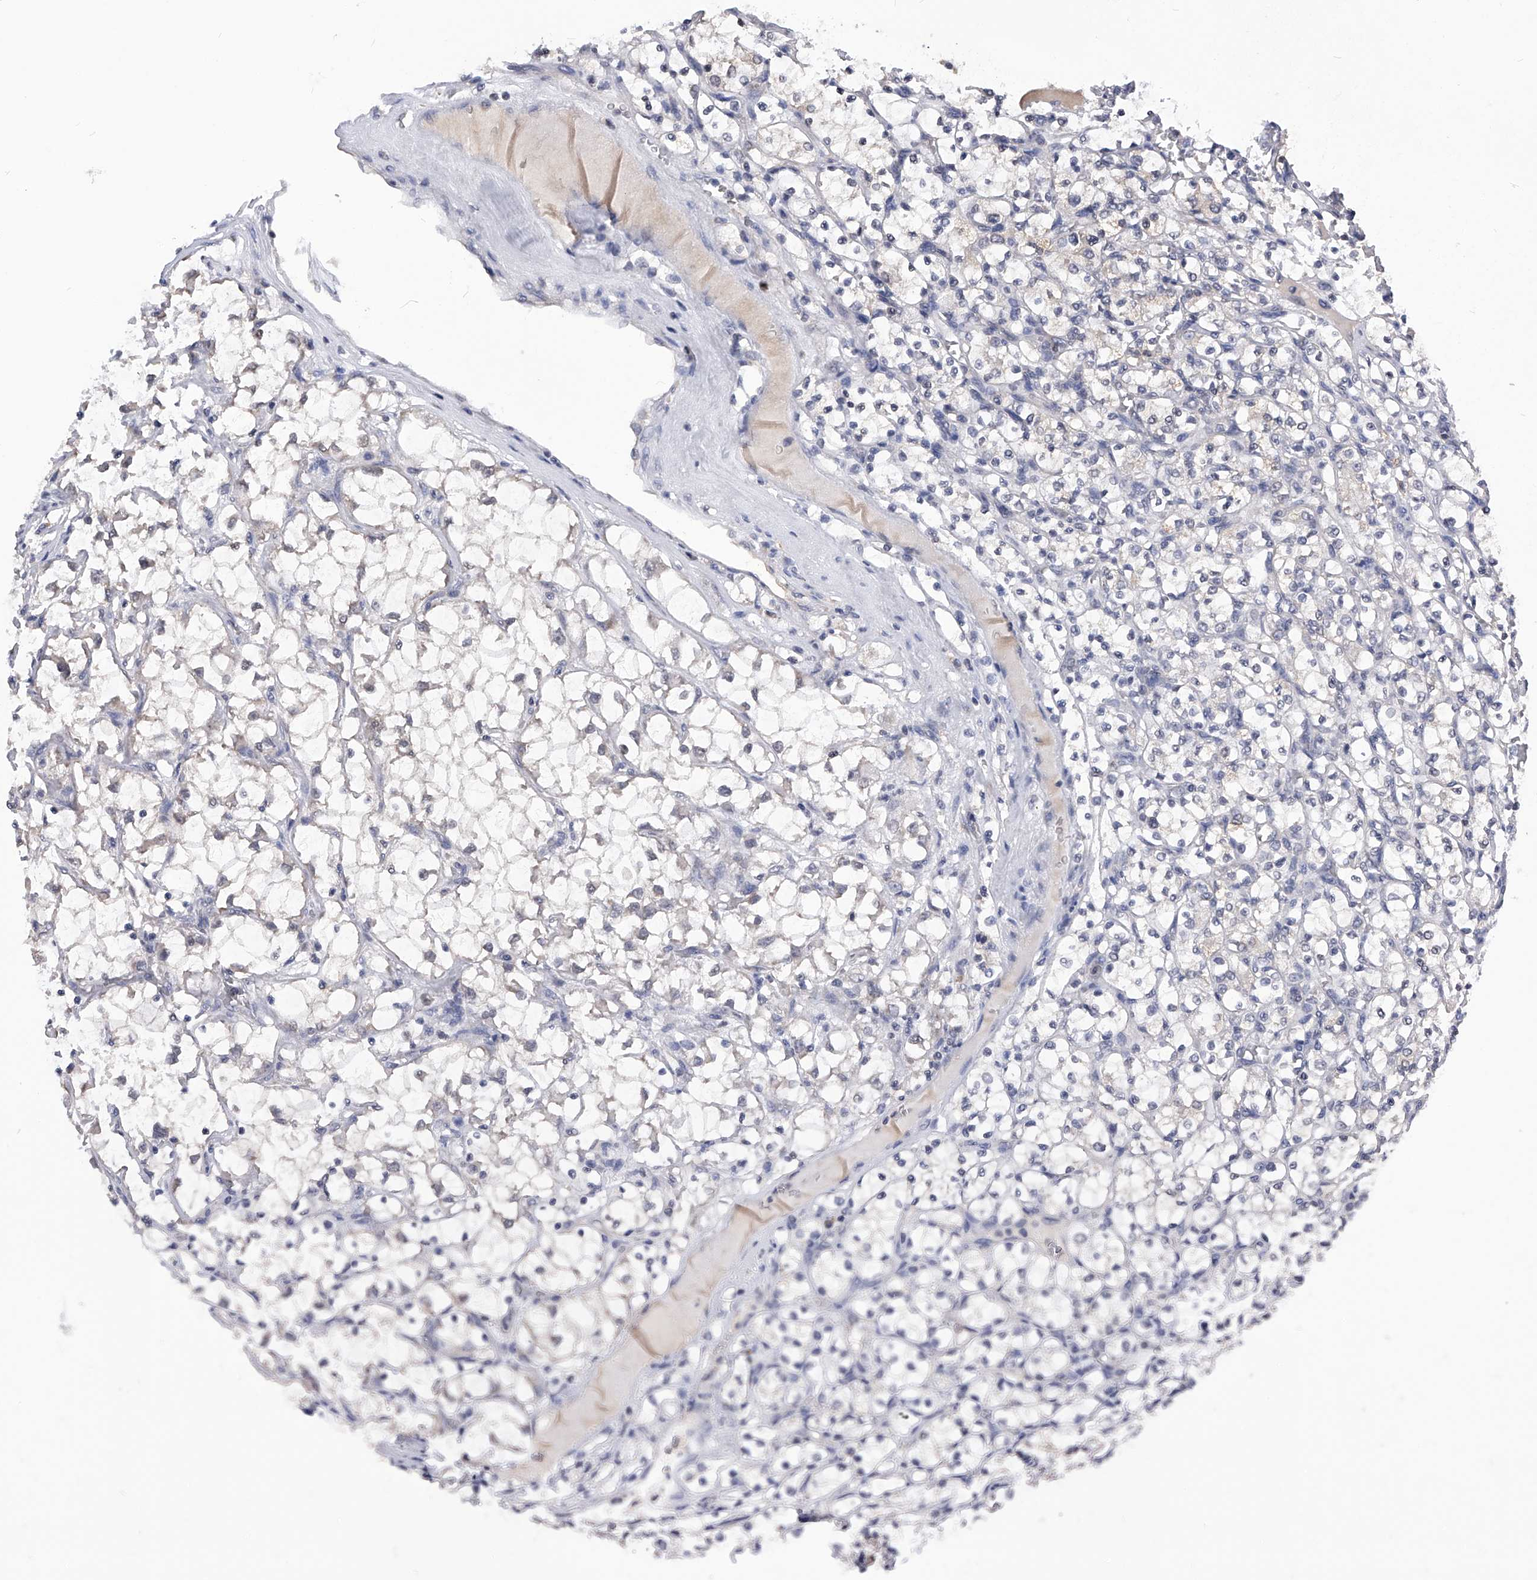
{"staining": {"intensity": "negative", "quantity": "none", "location": "none"}, "tissue": "renal cancer", "cell_type": "Tumor cells", "image_type": "cancer", "snomed": [{"axis": "morphology", "description": "Adenocarcinoma, NOS"}, {"axis": "topography", "description": "Kidney"}], "caption": "A high-resolution photomicrograph shows immunohistochemistry staining of renal adenocarcinoma, which exhibits no significant positivity in tumor cells. The staining was performed using DAB to visualize the protein expression in brown, while the nuclei were stained in blue with hematoxylin (Magnification: 20x).", "gene": "ID1", "patient": {"sex": "female", "age": 69}}